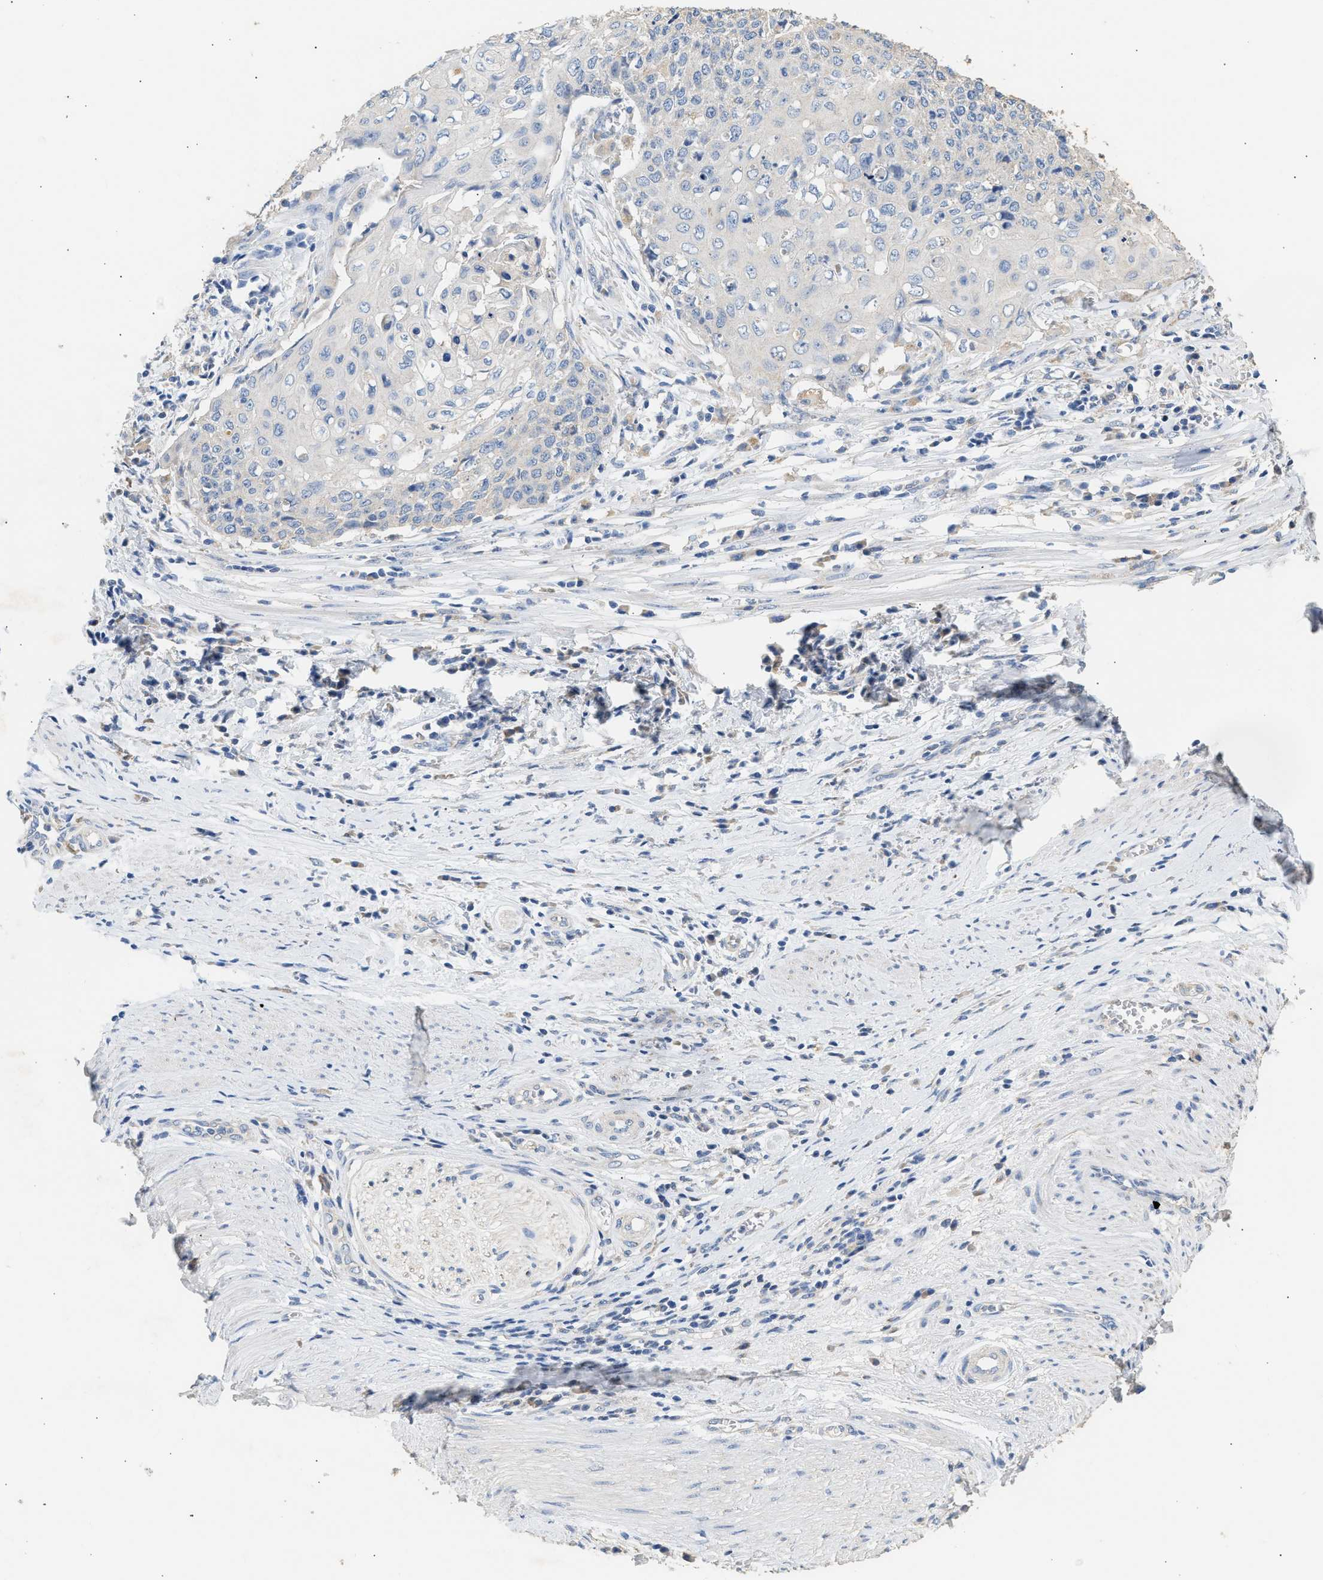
{"staining": {"intensity": "negative", "quantity": "none", "location": "none"}, "tissue": "cervical cancer", "cell_type": "Tumor cells", "image_type": "cancer", "snomed": [{"axis": "morphology", "description": "Squamous cell carcinoma, NOS"}, {"axis": "topography", "description": "Cervix"}], "caption": "DAB immunohistochemical staining of squamous cell carcinoma (cervical) displays no significant staining in tumor cells.", "gene": "WDR31", "patient": {"sex": "female", "age": 39}}